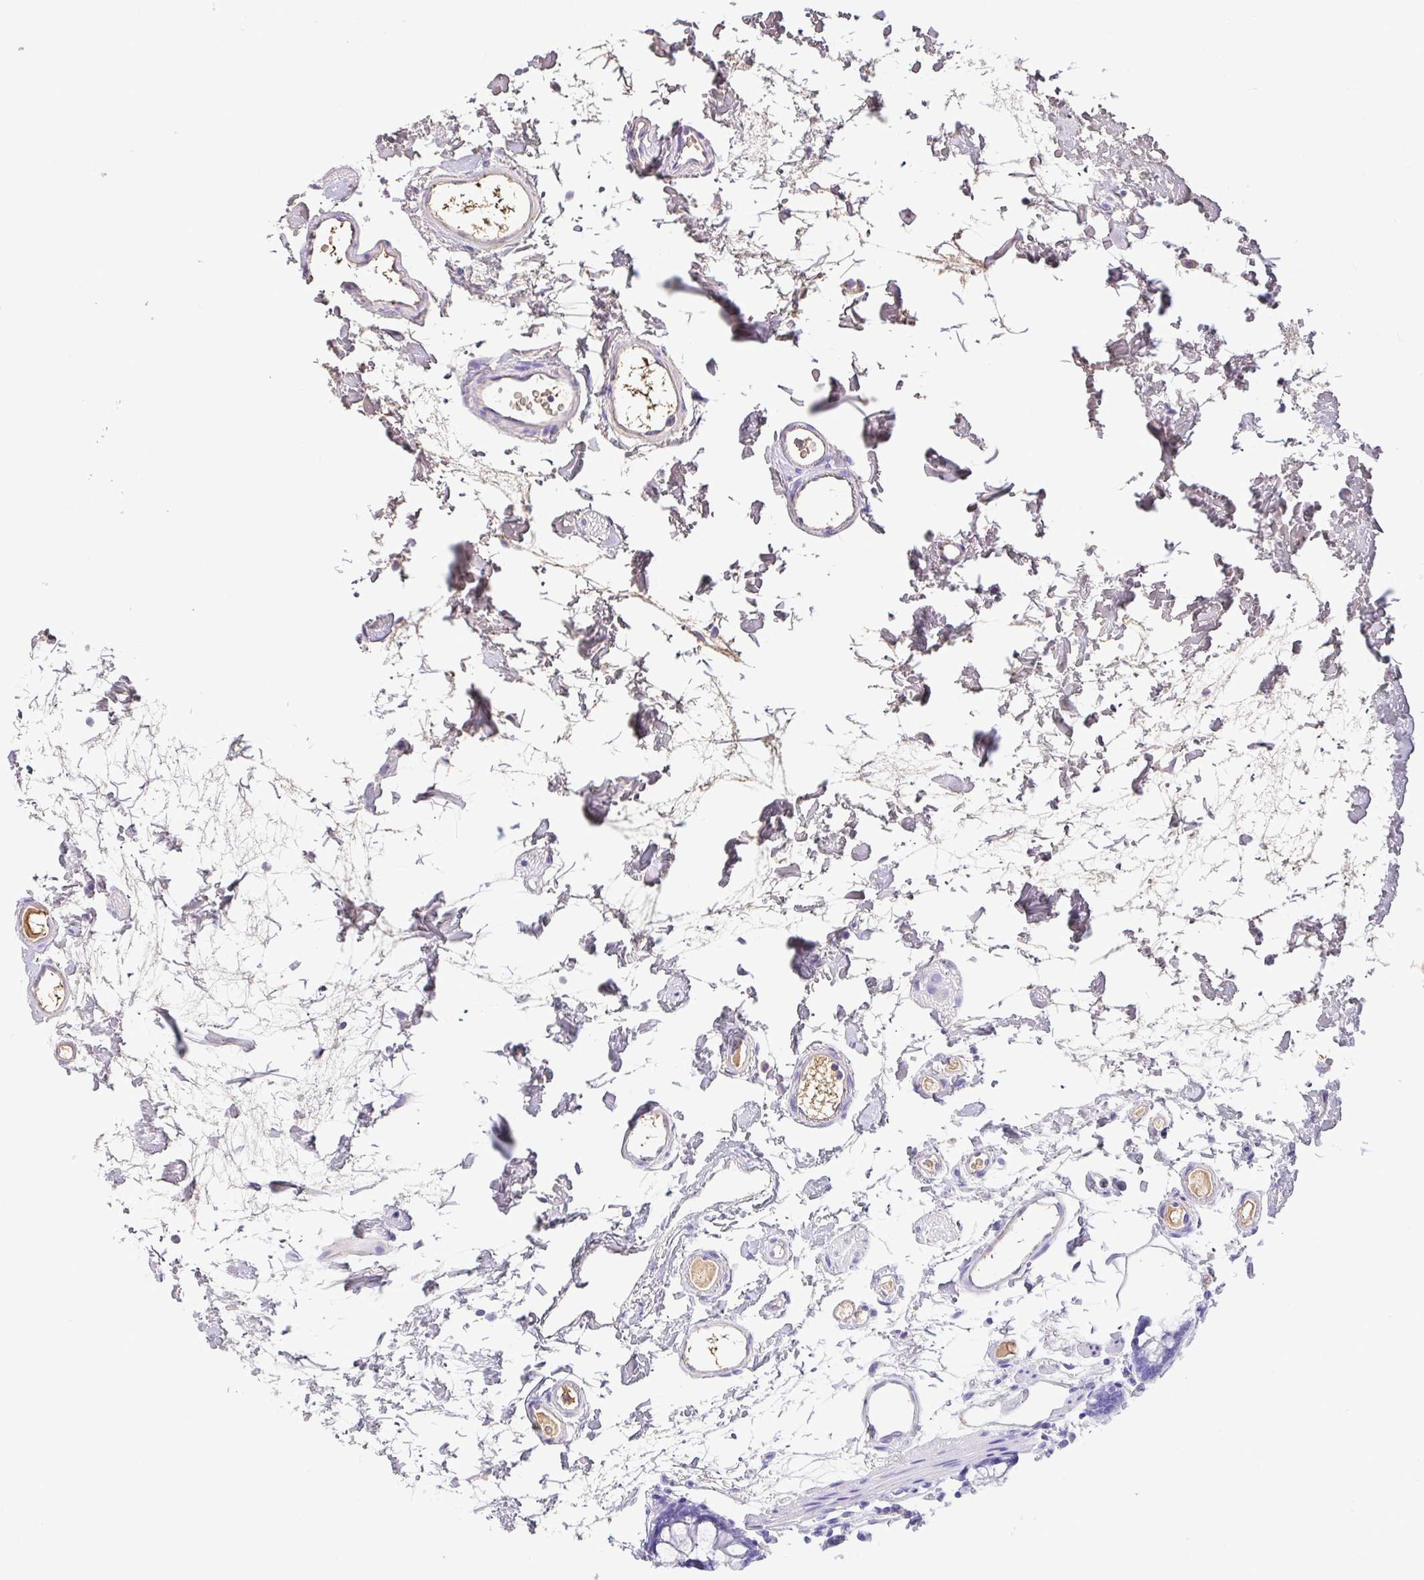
{"staining": {"intensity": "negative", "quantity": "none", "location": "none"}, "tissue": "colon", "cell_type": "Endothelial cells", "image_type": "normal", "snomed": [{"axis": "morphology", "description": "Normal tissue, NOS"}, {"axis": "topography", "description": "Colon"}], "caption": "Immunohistochemistry (IHC) micrograph of benign colon: colon stained with DAB (3,3'-diaminobenzidine) shows no significant protein expression in endothelial cells. The staining is performed using DAB brown chromogen with nuclei counter-stained in using hematoxylin.", "gene": "HOXC12", "patient": {"sex": "female", "age": 84}}